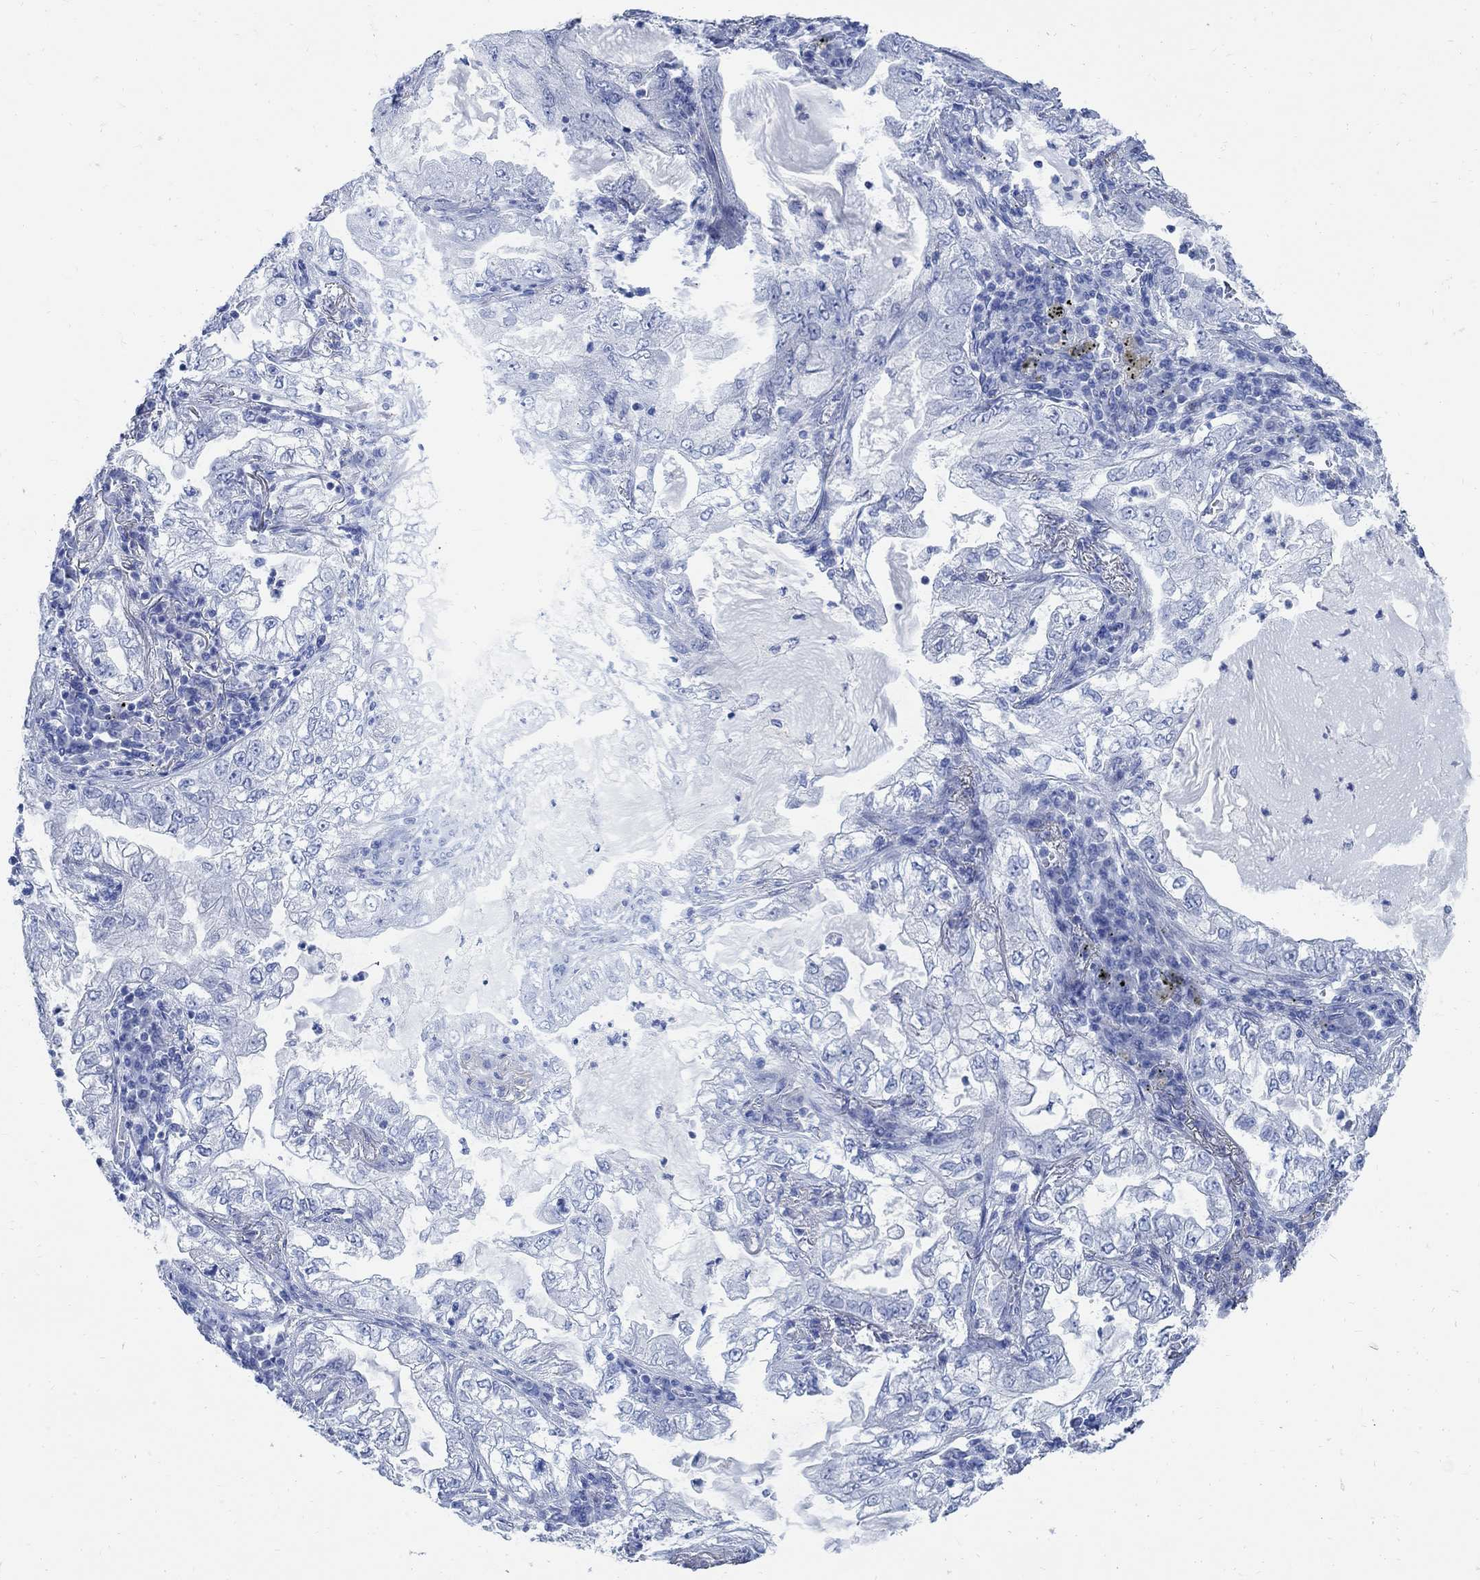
{"staining": {"intensity": "negative", "quantity": "none", "location": "none"}, "tissue": "lung cancer", "cell_type": "Tumor cells", "image_type": "cancer", "snomed": [{"axis": "morphology", "description": "Adenocarcinoma, NOS"}, {"axis": "topography", "description": "Lung"}], "caption": "Tumor cells are negative for protein expression in human adenocarcinoma (lung). (Brightfield microscopy of DAB (3,3'-diaminobenzidine) immunohistochemistry (IHC) at high magnification).", "gene": "CAMK2N1", "patient": {"sex": "female", "age": 73}}